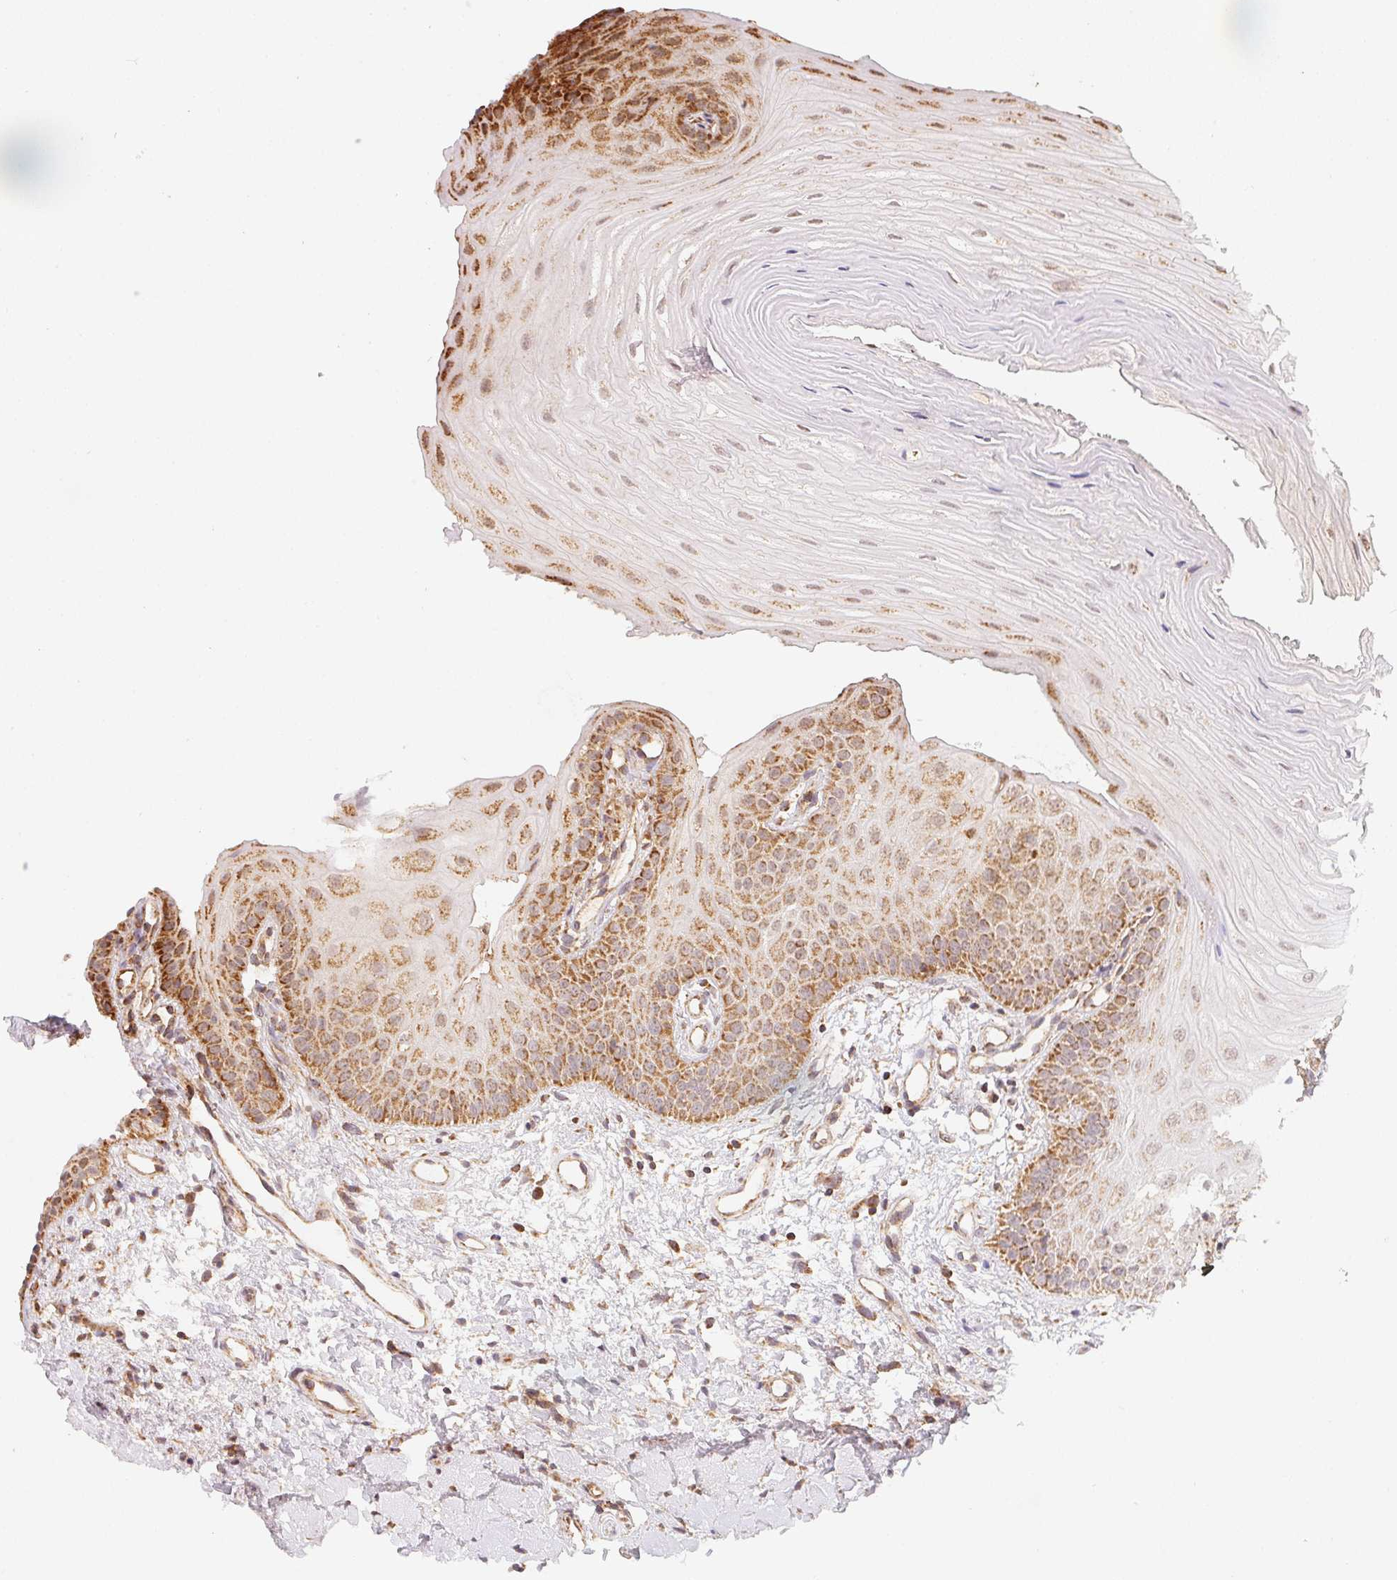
{"staining": {"intensity": "moderate", "quantity": "25%-75%", "location": "cytoplasmic/membranous"}, "tissue": "oral mucosa", "cell_type": "Squamous epithelial cells", "image_type": "normal", "snomed": [{"axis": "morphology", "description": "Normal tissue, NOS"}, {"axis": "topography", "description": "Oral tissue"}], "caption": "IHC micrograph of unremarkable oral mucosa: human oral mucosa stained using immunohistochemistry (IHC) displays medium levels of moderate protein expression localized specifically in the cytoplasmic/membranous of squamous epithelial cells, appearing as a cytoplasmic/membranous brown color.", "gene": "NDUFS6", "patient": {"sex": "female", "age": 73}}